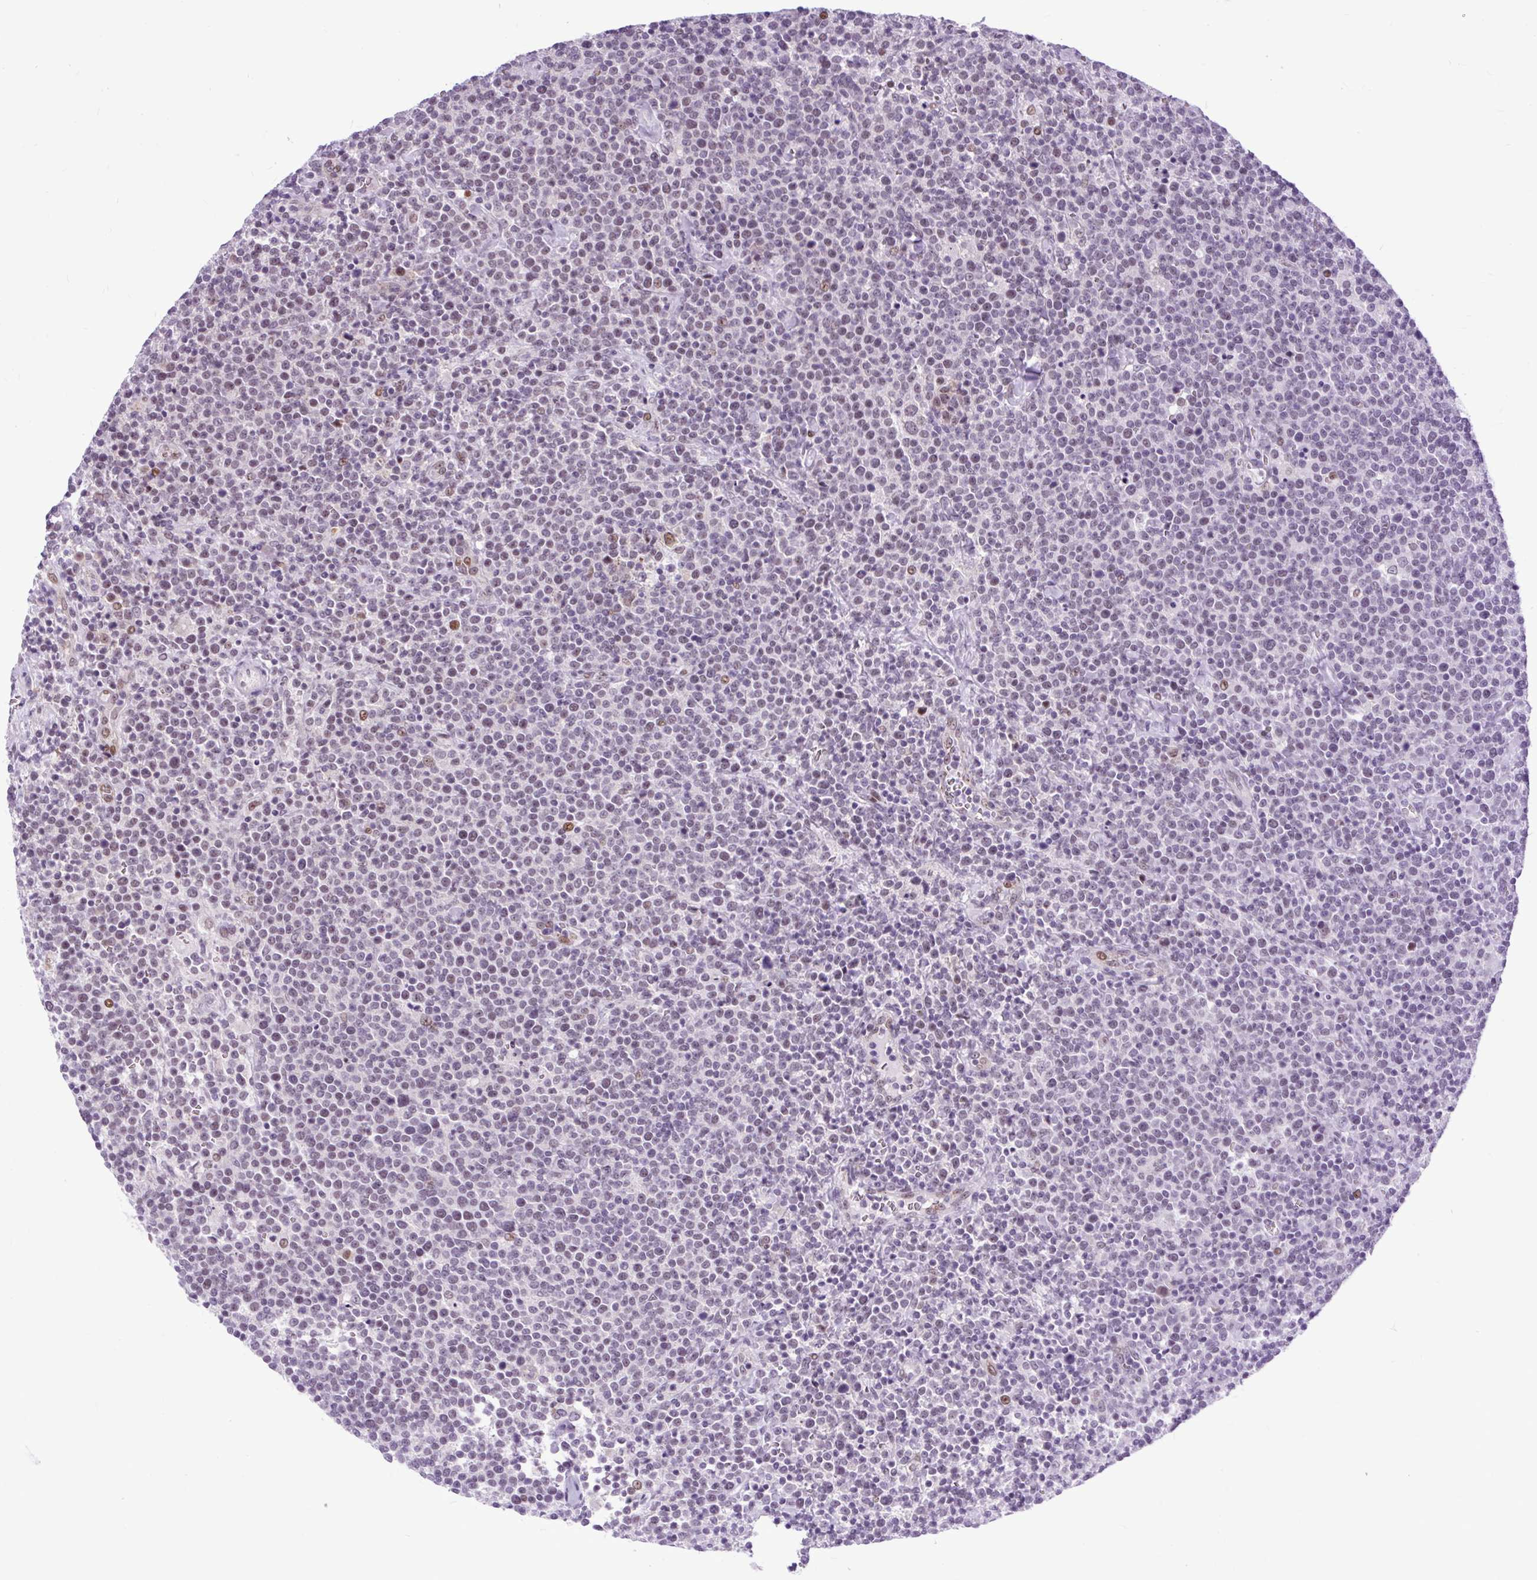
{"staining": {"intensity": "moderate", "quantity": "<25%", "location": "nuclear"}, "tissue": "lymphoma", "cell_type": "Tumor cells", "image_type": "cancer", "snomed": [{"axis": "morphology", "description": "Malignant lymphoma, non-Hodgkin's type, High grade"}, {"axis": "topography", "description": "Lymph node"}], "caption": "IHC of human lymphoma reveals low levels of moderate nuclear staining in about <25% of tumor cells. (DAB (3,3'-diaminobenzidine) = brown stain, brightfield microscopy at high magnification).", "gene": "CLK2", "patient": {"sex": "male", "age": 61}}